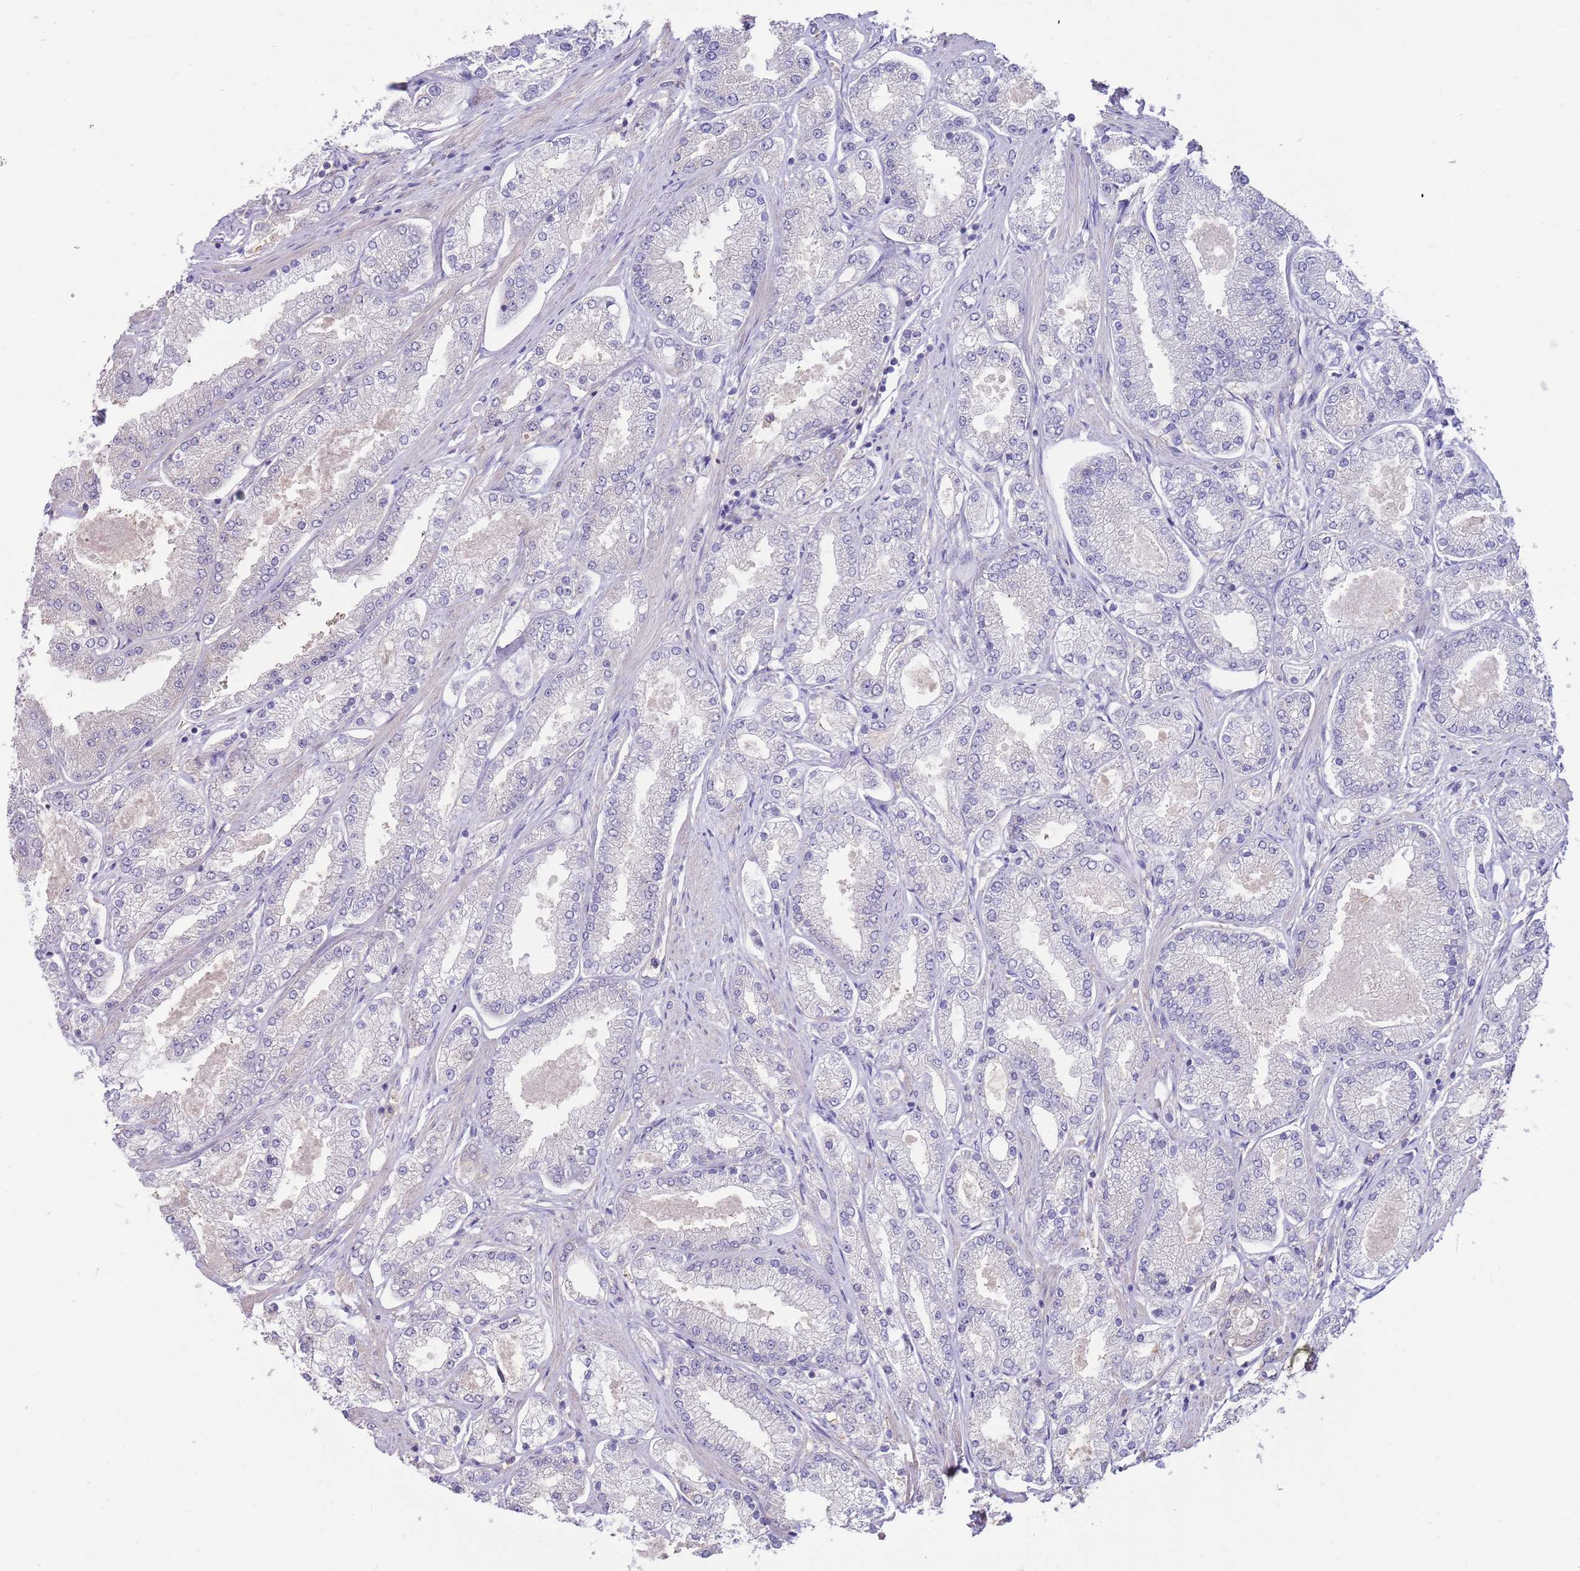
{"staining": {"intensity": "negative", "quantity": "none", "location": "none"}, "tissue": "prostate cancer", "cell_type": "Tumor cells", "image_type": "cancer", "snomed": [{"axis": "morphology", "description": "Adenocarcinoma, High grade"}, {"axis": "topography", "description": "Prostate"}], "caption": "This is an immunohistochemistry micrograph of human prostate high-grade adenocarcinoma. There is no positivity in tumor cells.", "gene": "AP5S1", "patient": {"sex": "male", "age": 69}}